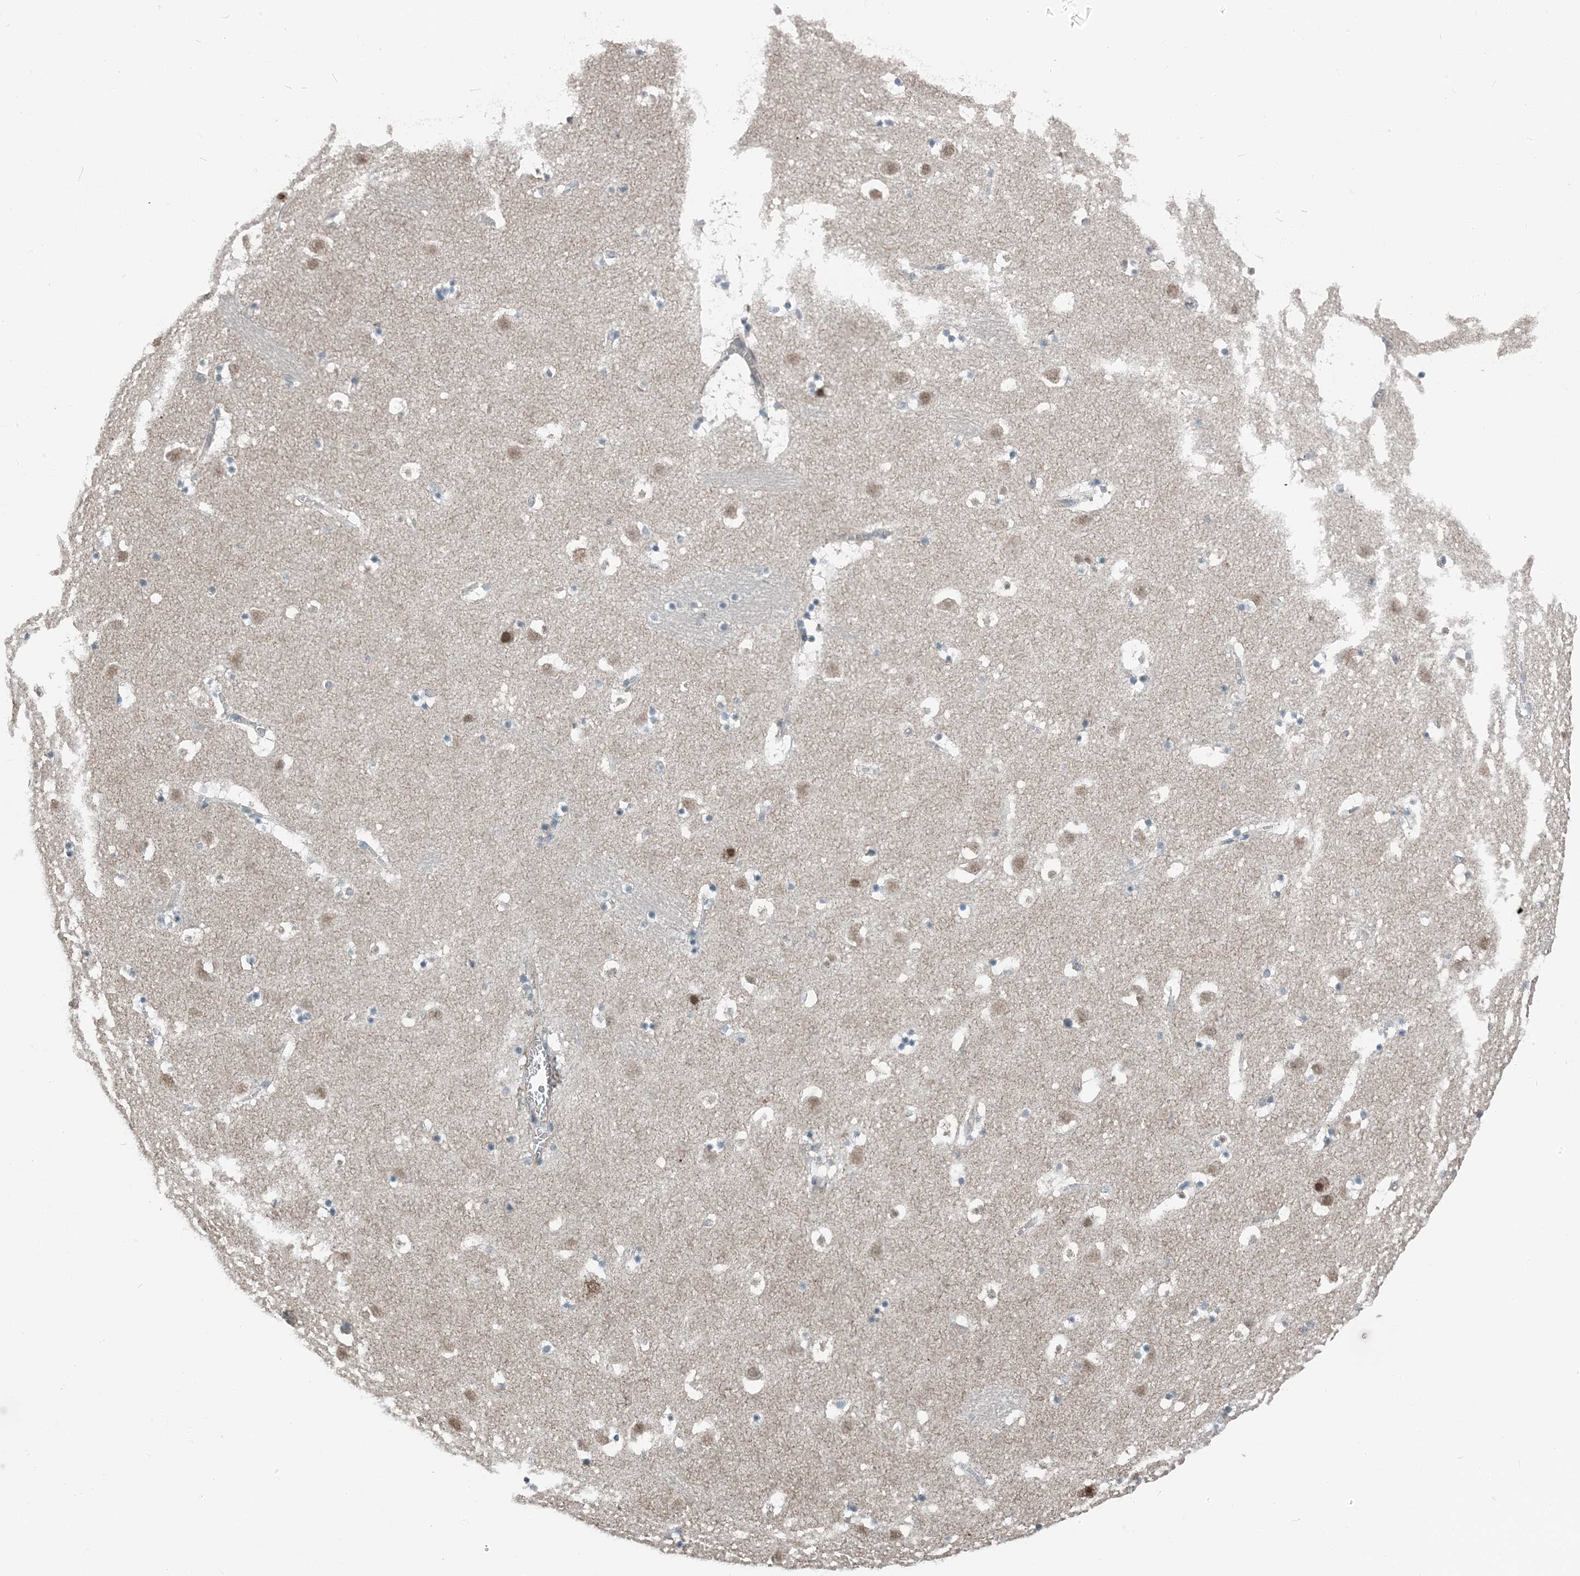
{"staining": {"intensity": "moderate", "quantity": "<25%", "location": "nuclear"}, "tissue": "caudate", "cell_type": "Glial cells", "image_type": "normal", "snomed": [{"axis": "morphology", "description": "Normal tissue, NOS"}, {"axis": "topography", "description": "Lateral ventricle wall"}], "caption": "IHC staining of unremarkable caudate, which demonstrates low levels of moderate nuclear staining in about <25% of glial cells indicating moderate nuclear protein positivity. The staining was performed using DAB (3,3'-diaminobenzidine) (brown) for protein detection and nuclei were counterstained in hematoxylin (blue).", "gene": "PILRB", "patient": {"sex": "male", "age": 45}}